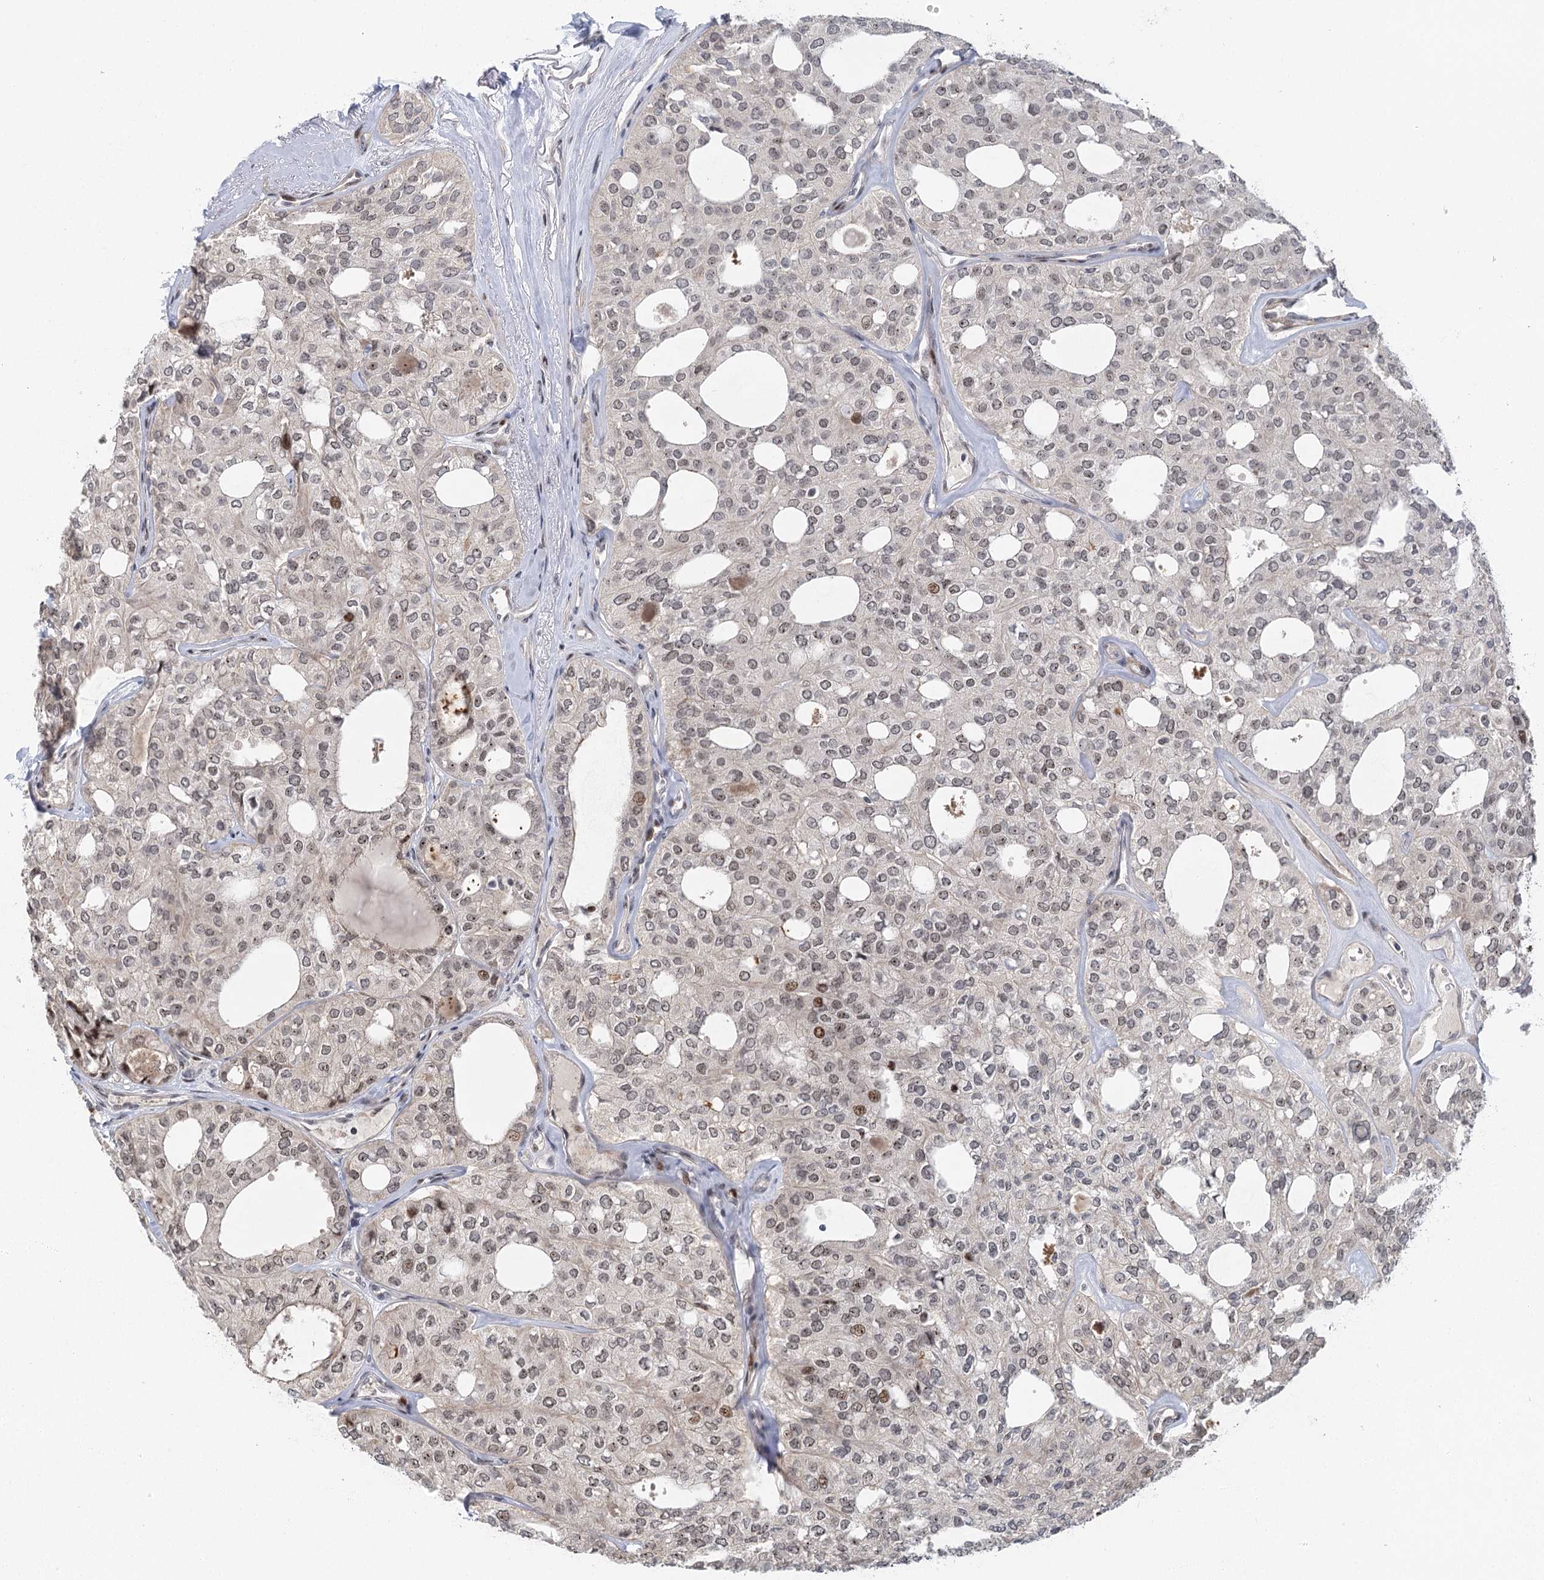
{"staining": {"intensity": "weak", "quantity": "<25%", "location": "nuclear"}, "tissue": "thyroid cancer", "cell_type": "Tumor cells", "image_type": "cancer", "snomed": [{"axis": "morphology", "description": "Follicular adenoma carcinoma, NOS"}, {"axis": "topography", "description": "Thyroid gland"}], "caption": "A histopathology image of human follicular adenoma carcinoma (thyroid) is negative for staining in tumor cells.", "gene": "IL11RA", "patient": {"sex": "male", "age": 75}}